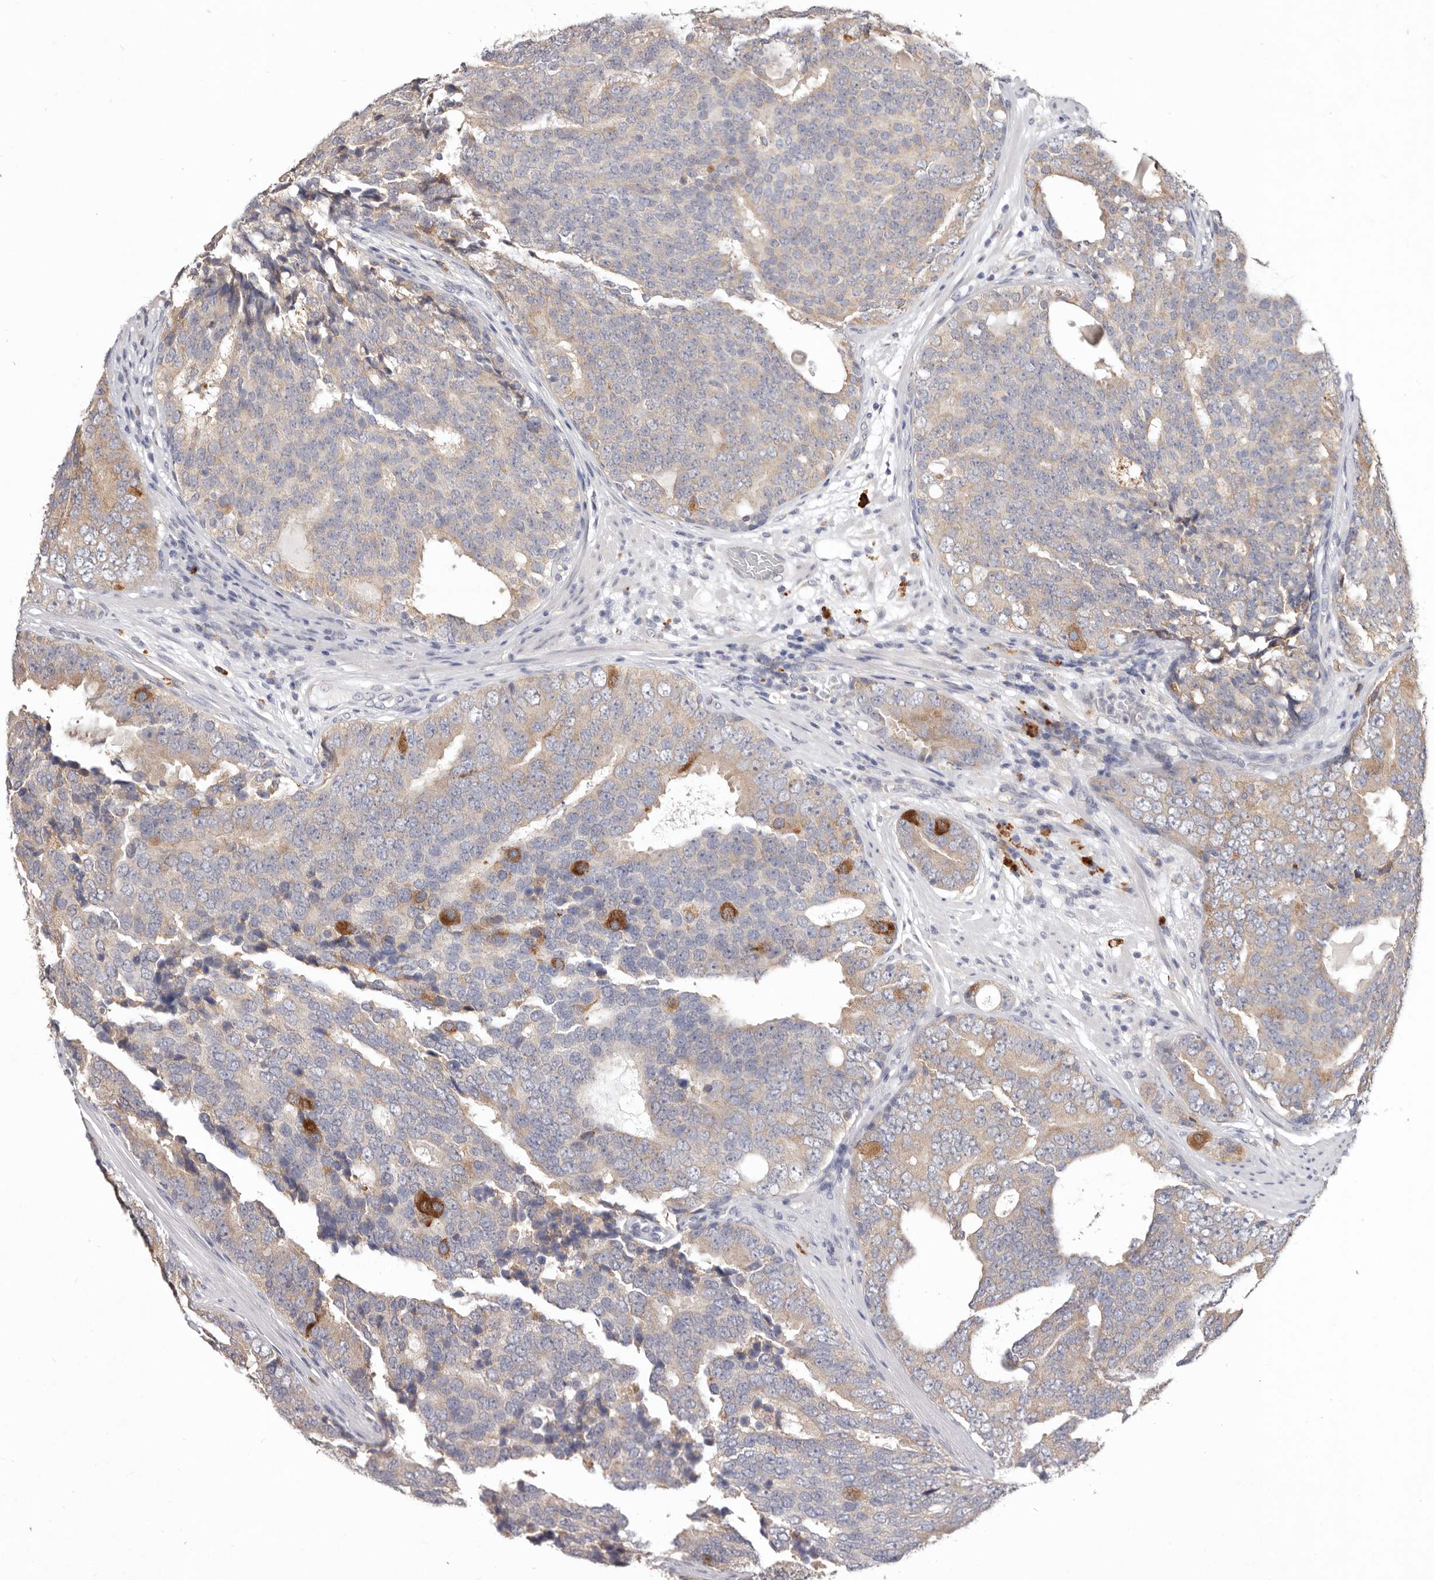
{"staining": {"intensity": "moderate", "quantity": "<25%", "location": "cytoplasmic/membranous"}, "tissue": "prostate cancer", "cell_type": "Tumor cells", "image_type": "cancer", "snomed": [{"axis": "morphology", "description": "Adenocarcinoma, High grade"}, {"axis": "topography", "description": "Prostate"}], "caption": "Immunohistochemistry (IHC) photomicrograph of neoplastic tissue: prostate cancer (high-grade adenocarcinoma) stained using immunohistochemistry (IHC) shows low levels of moderate protein expression localized specifically in the cytoplasmic/membranous of tumor cells, appearing as a cytoplasmic/membranous brown color.", "gene": "WDR77", "patient": {"sex": "male", "age": 56}}